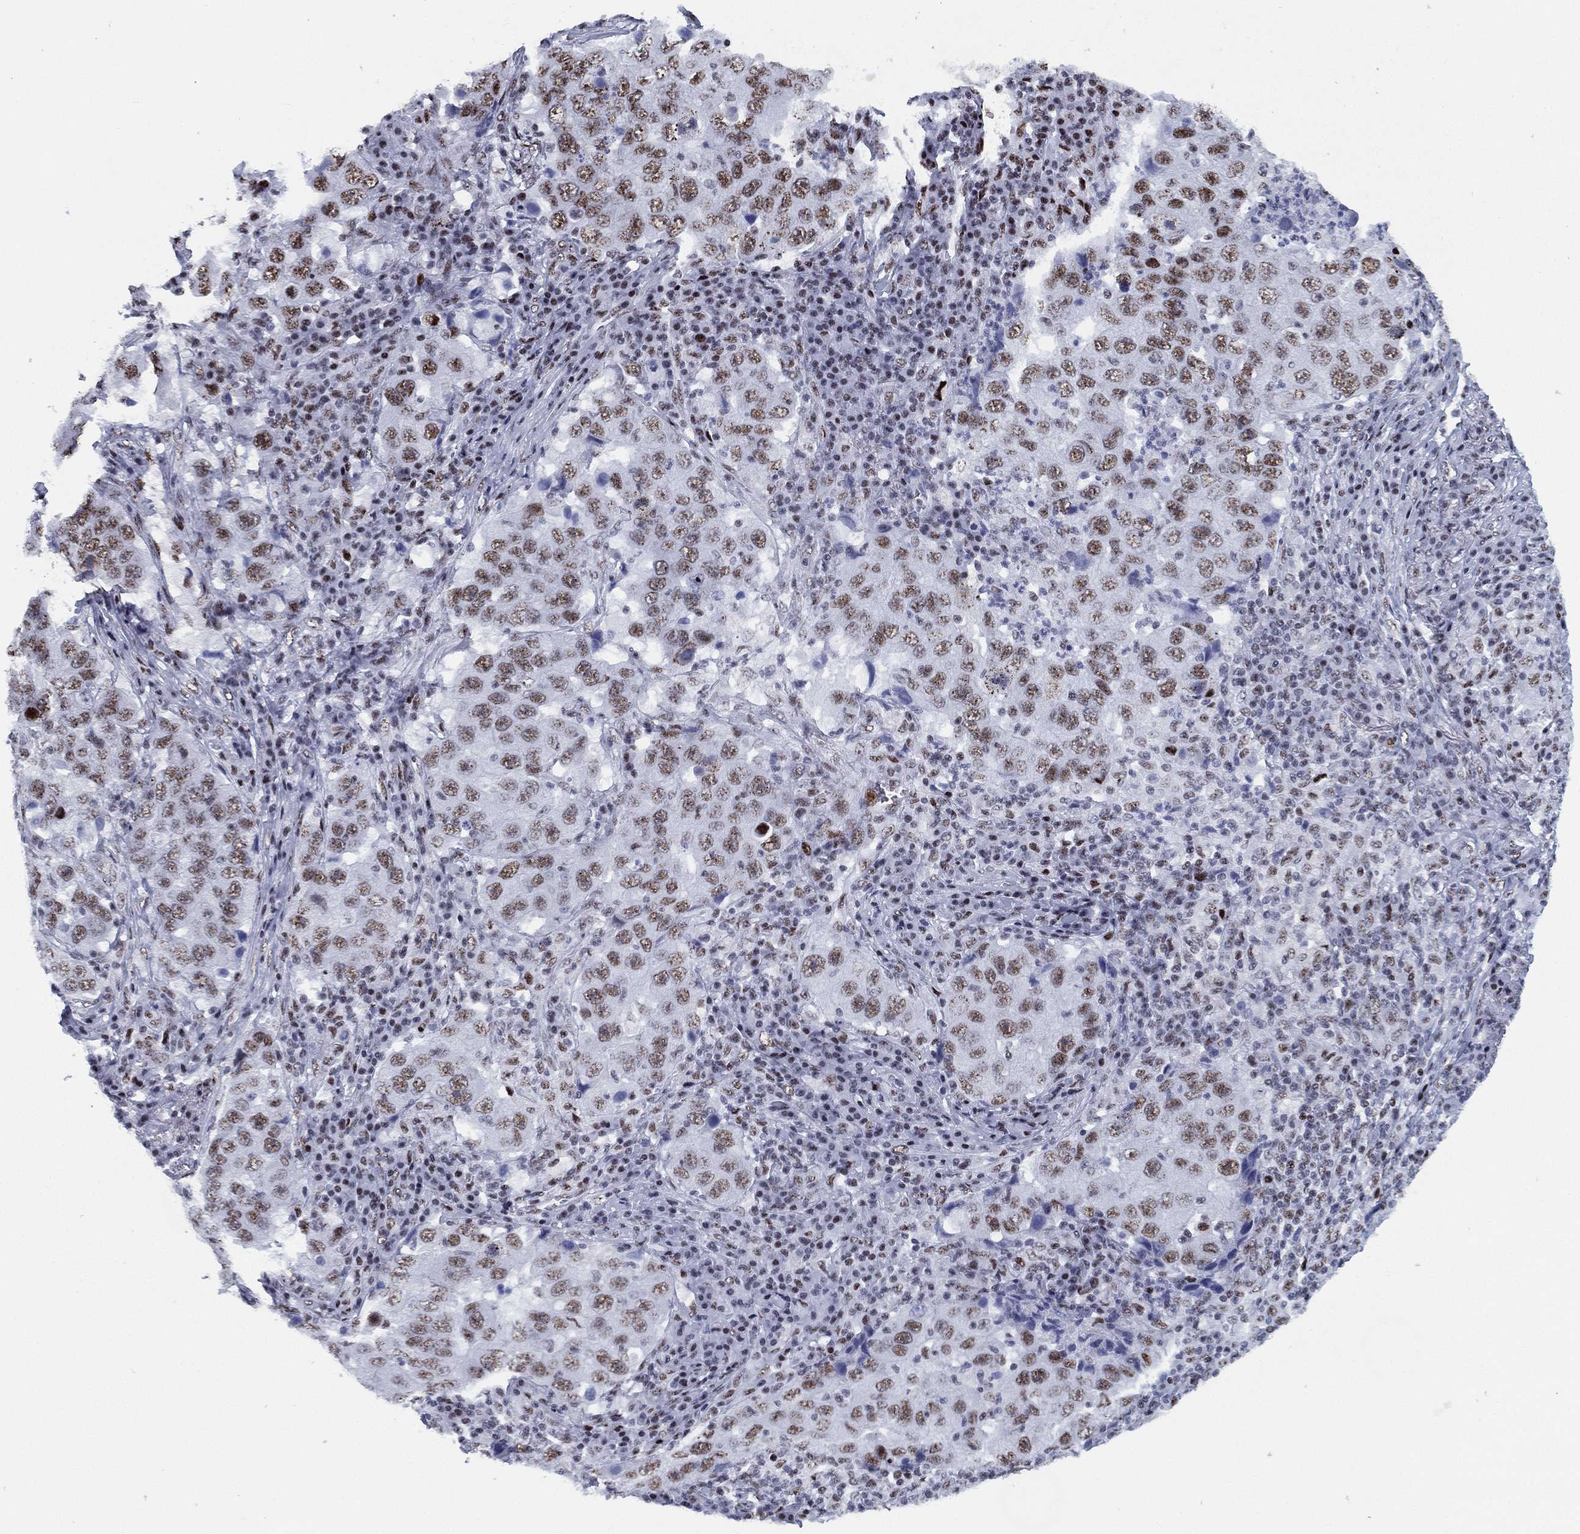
{"staining": {"intensity": "moderate", "quantity": ">75%", "location": "nuclear"}, "tissue": "lung cancer", "cell_type": "Tumor cells", "image_type": "cancer", "snomed": [{"axis": "morphology", "description": "Adenocarcinoma, NOS"}, {"axis": "topography", "description": "Lung"}], "caption": "IHC micrograph of lung cancer (adenocarcinoma) stained for a protein (brown), which shows medium levels of moderate nuclear positivity in about >75% of tumor cells.", "gene": "CYB561D2", "patient": {"sex": "male", "age": 73}}